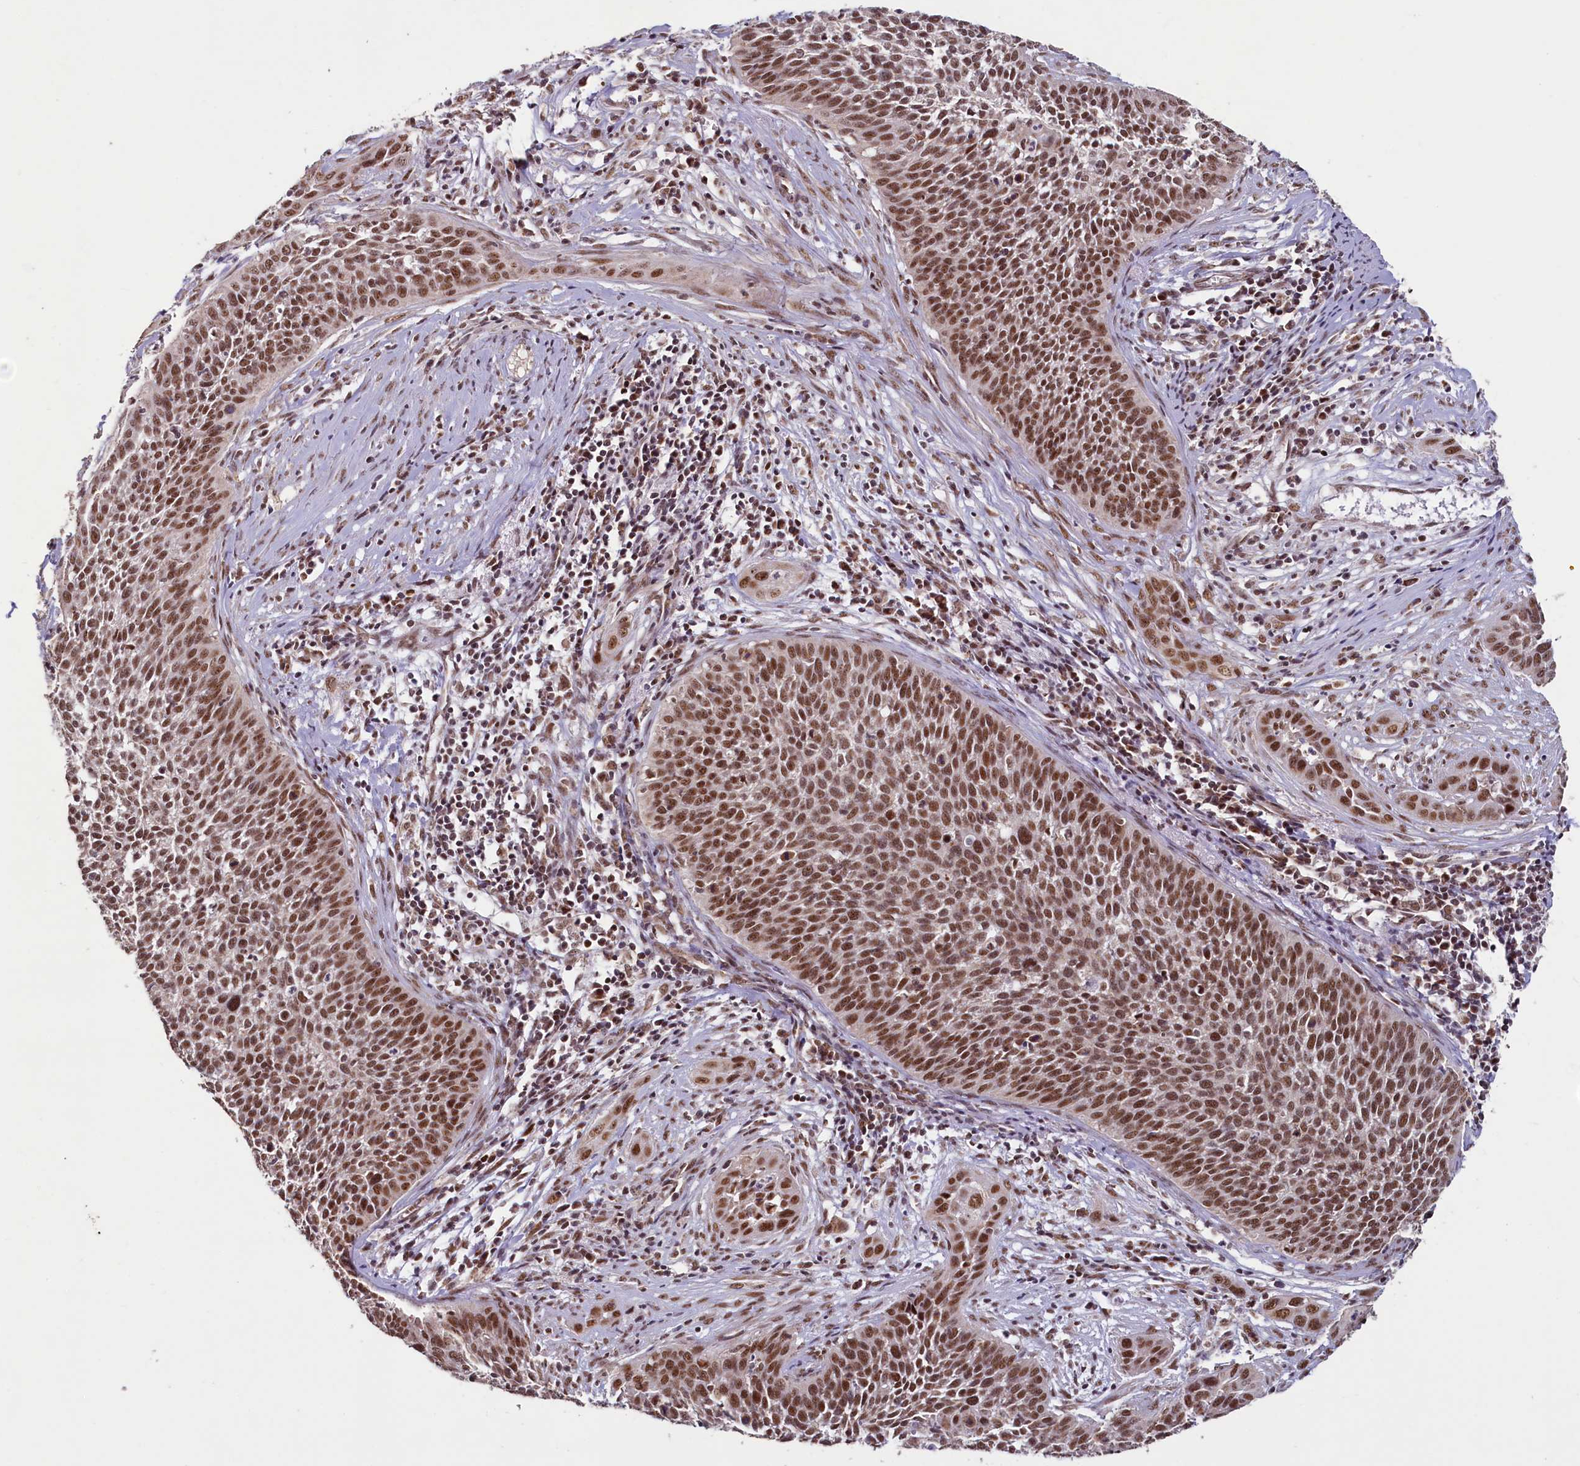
{"staining": {"intensity": "strong", "quantity": ">75%", "location": "nuclear"}, "tissue": "cervical cancer", "cell_type": "Tumor cells", "image_type": "cancer", "snomed": [{"axis": "morphology", "description": "Squamous cell carcinoma, NOS"}, {"axis": "topography", "description": "Cervix"}], "caption": "An image of human squamous cell carcinoma (cervical) stained for a protein displays strong nuclear brown staining in tumor cells. (DAB IHC, brown staining for protein, blue staining for nuclei).", "gene": "PDE6D", "patient": {"sex": "female", "age": 34}}